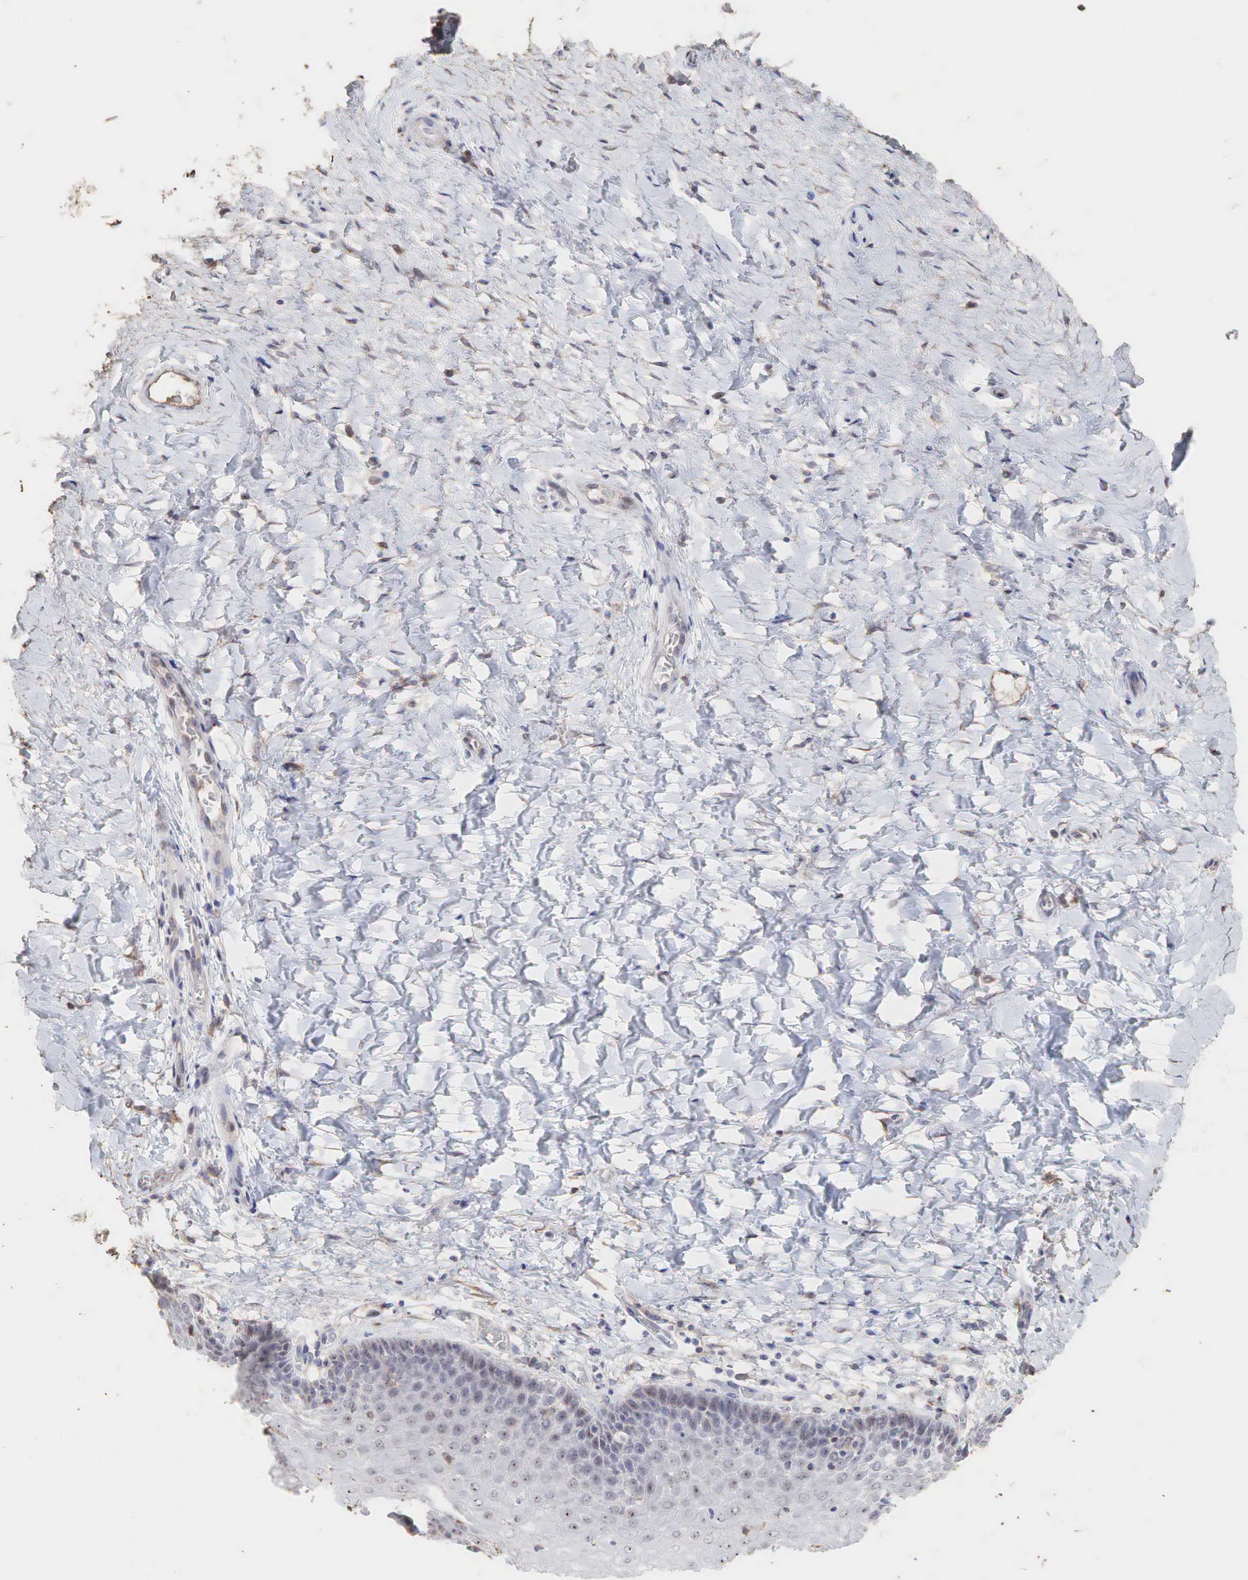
{"staining": {"intensity": "negative", "quantity": "none", "location": "none"}, "tissue": "cervix", "cell_type": "Glandular cells", "image_type": "normal", "snomed": [{"axis": "morphology", "description": "Normal tissue, NOS"}, {"axis": "topography", "description": "Cervix"}], "caption": "DAB immunohistochemical staining of unremarkable cervix shows no significant positivity in glandular cells.", "gene": "DKC1", "patient": {"sex": "female", "age": 53}}